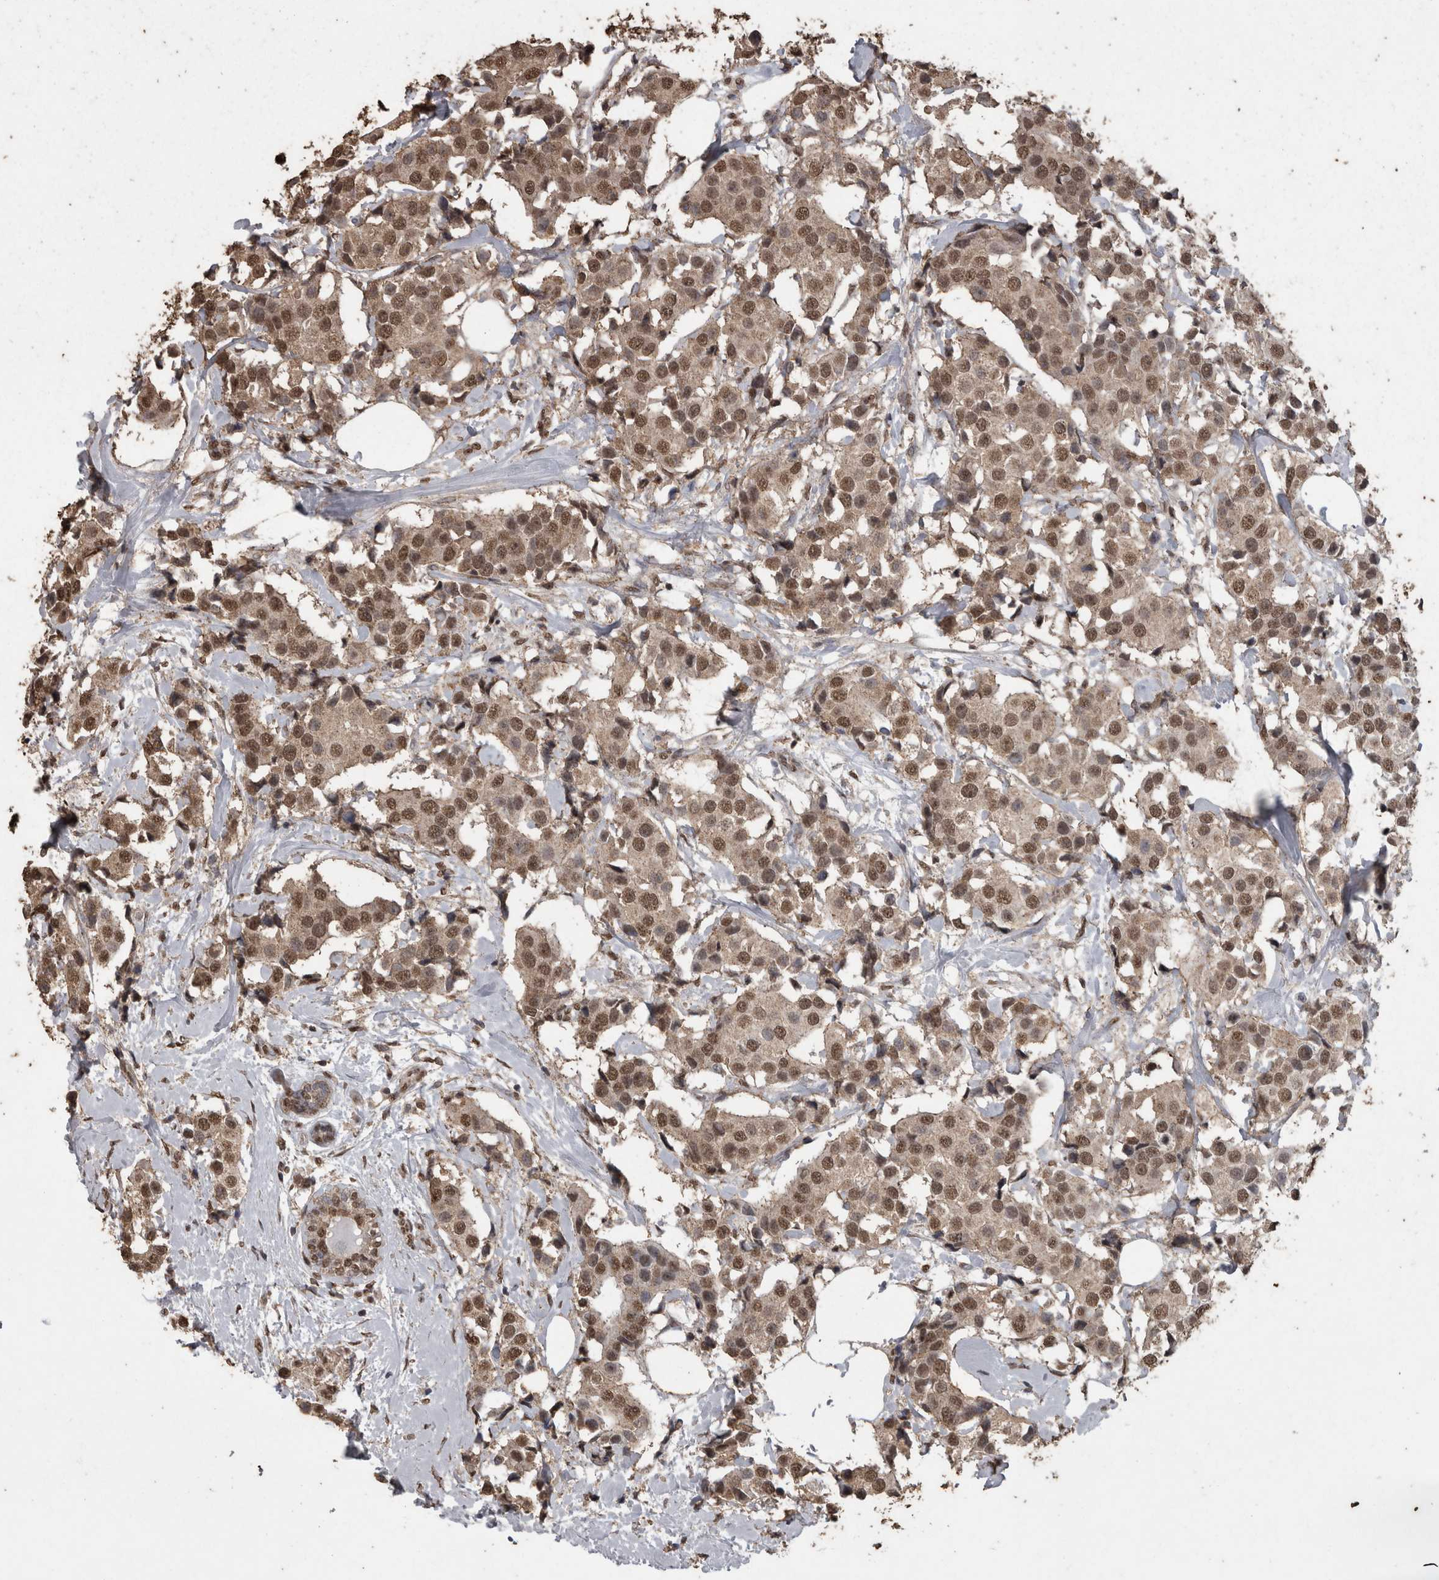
{"staining": {"intensity": "moderate", "quantity": ">75%", "location": "nuclear"}, "tissue": "breast cancer", "cell_type": "Tumor cells", "image_type": "cancer", "snomed": [{"axis": "morphology", "description": "Normal tissue, NOS"}, {"axis": "morphology", "description": "Duct carcinoma"}, {"axis": "topography", "description": "Breast"}], "caption": "Immunohistochemical staining of breast cancer (intraductal carcinoma) exhibits moderate nuclear protein positivity in about >75% of tumor cells. (DAB IHC with brightfield microscopy, high magnification).", "gene": "SMAD7", "patient": {"sex": "female", "age": 39}}